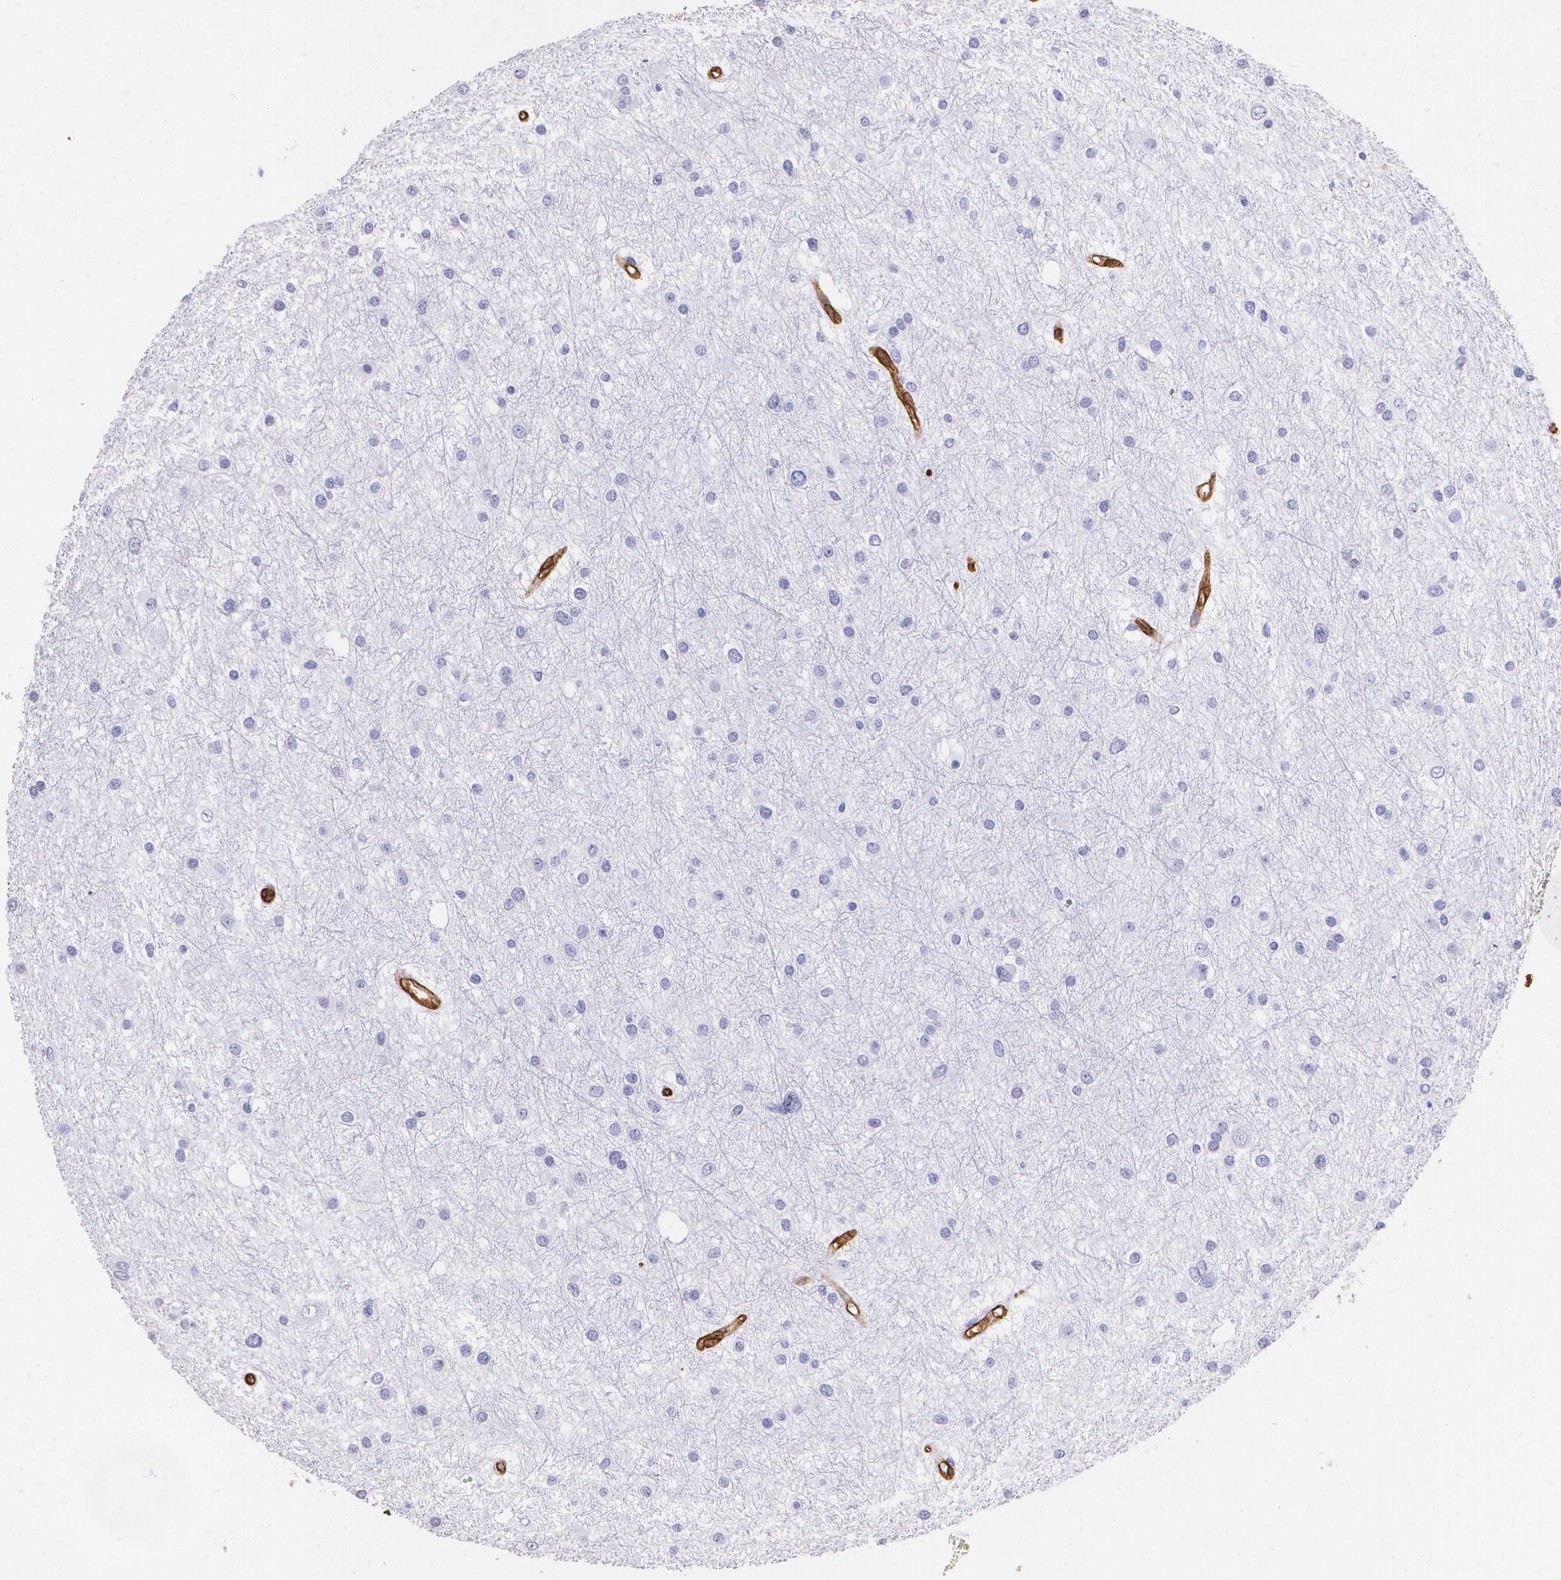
{"staining": {"intensity": "negative", "quantity": "none", "location": "none"}, "tissue": "glioma", "cell_type": "Tumor cells", "image_type": "cancer", "snomed": [{"axis": "morphology", "description": "Glioma, malignant, Low grade"}, {"axis": "topography", "description": "Brain"}], "caption": "A micrograph of human glioma is negative for staining in tumor cells.", "gene": "MMP2", "patient": {"sex": "female", "age": 36}}